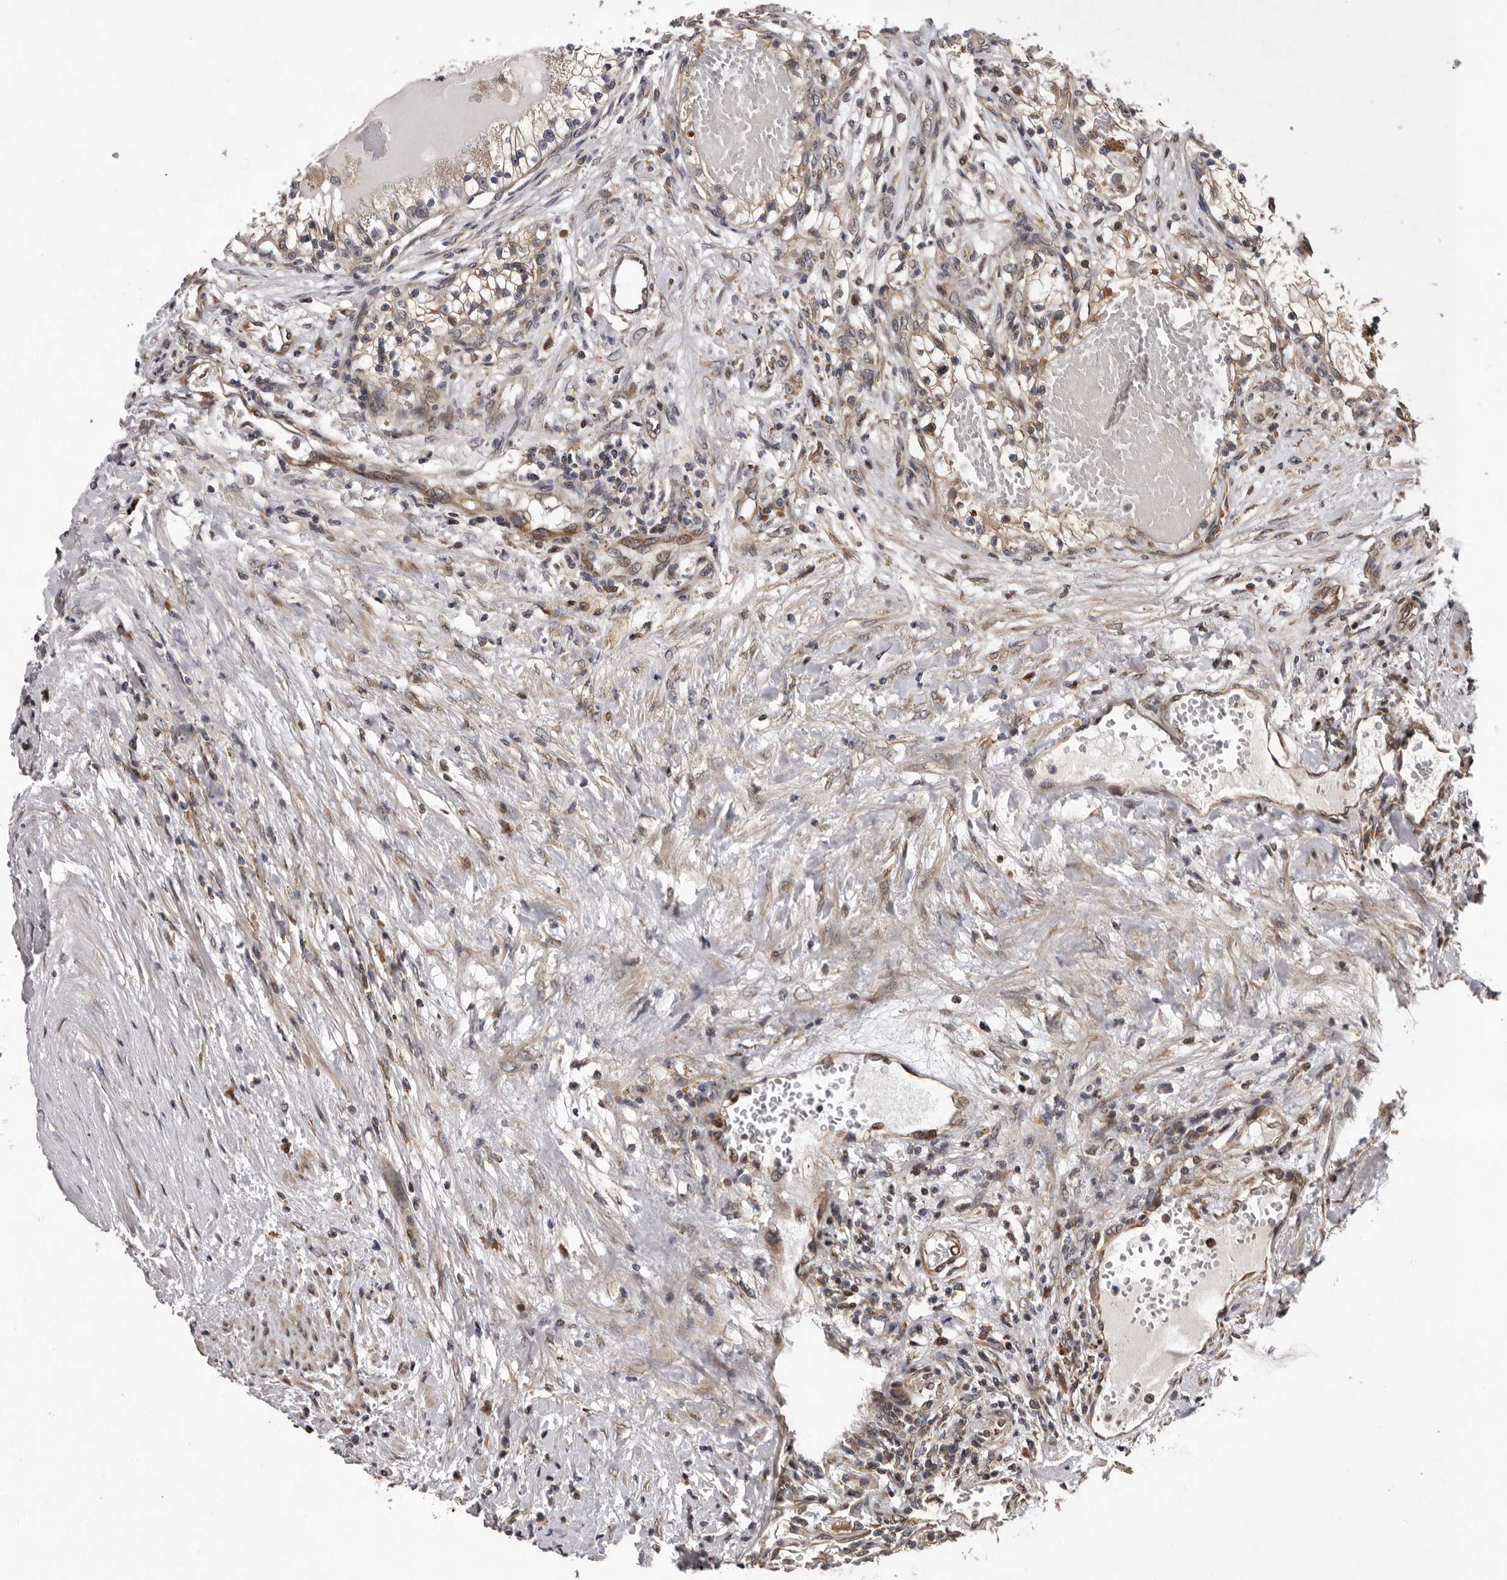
{"staining": {"intensity": "weak", "quantity": "<25%", "location": "cytoplasmic/membranous"}, "tissue": "renal cancer", "cell_type": "Tumor cells", "image_type": "cancer", "snomed": [{"axis": "morphology", "description": "Normal tissue, NOS"}, {"axis": "morphology", "description": "Adenocarcinoma, NOS"}, {"axis": "topography", "description": "Kidney"}], "caption": "Renal cancer (adenocarcinoma) was stained to show a protein in brown. There is no significant expression in tumor cells.", "gene": "GADD45B", "patient": {"sex": "male", "age": 68}}